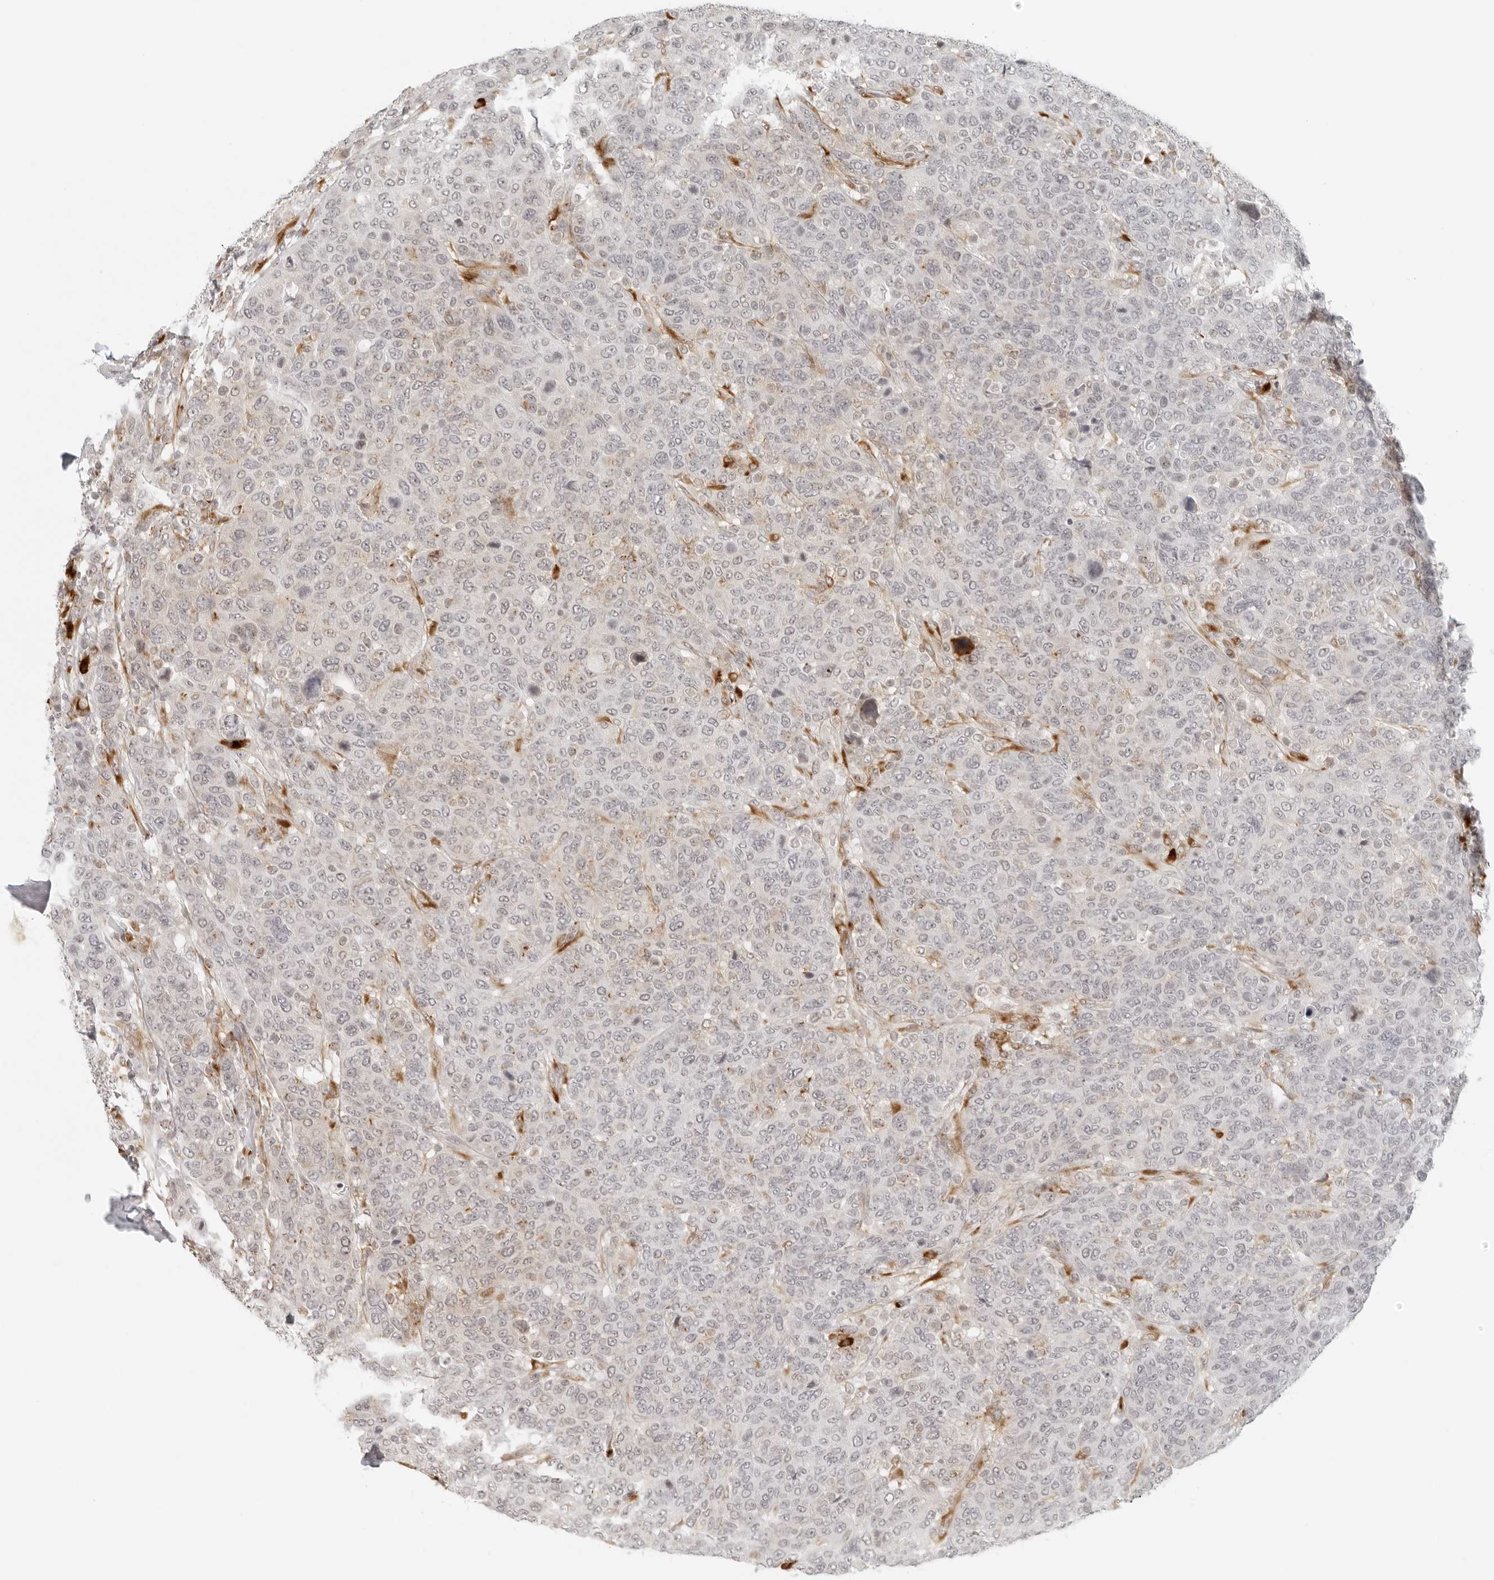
{"staining": {"intensity": "negative", "quantity": "none", "location": "none"}, "tissue": "breast cancer", "cell_type": "Tumor cells", "image_type": "cancer", "snomed": [{"axis": "morphology", "description": "Duct carcinoma"}, {"axis": "topography", "description": "Breast"}], "caption": "Immunohistochemistry (IHC) of breast cancer reveals no positivity in tumor cells.", "gene": "ZNF678", "patient": {"sex": "female", "age": 37}}